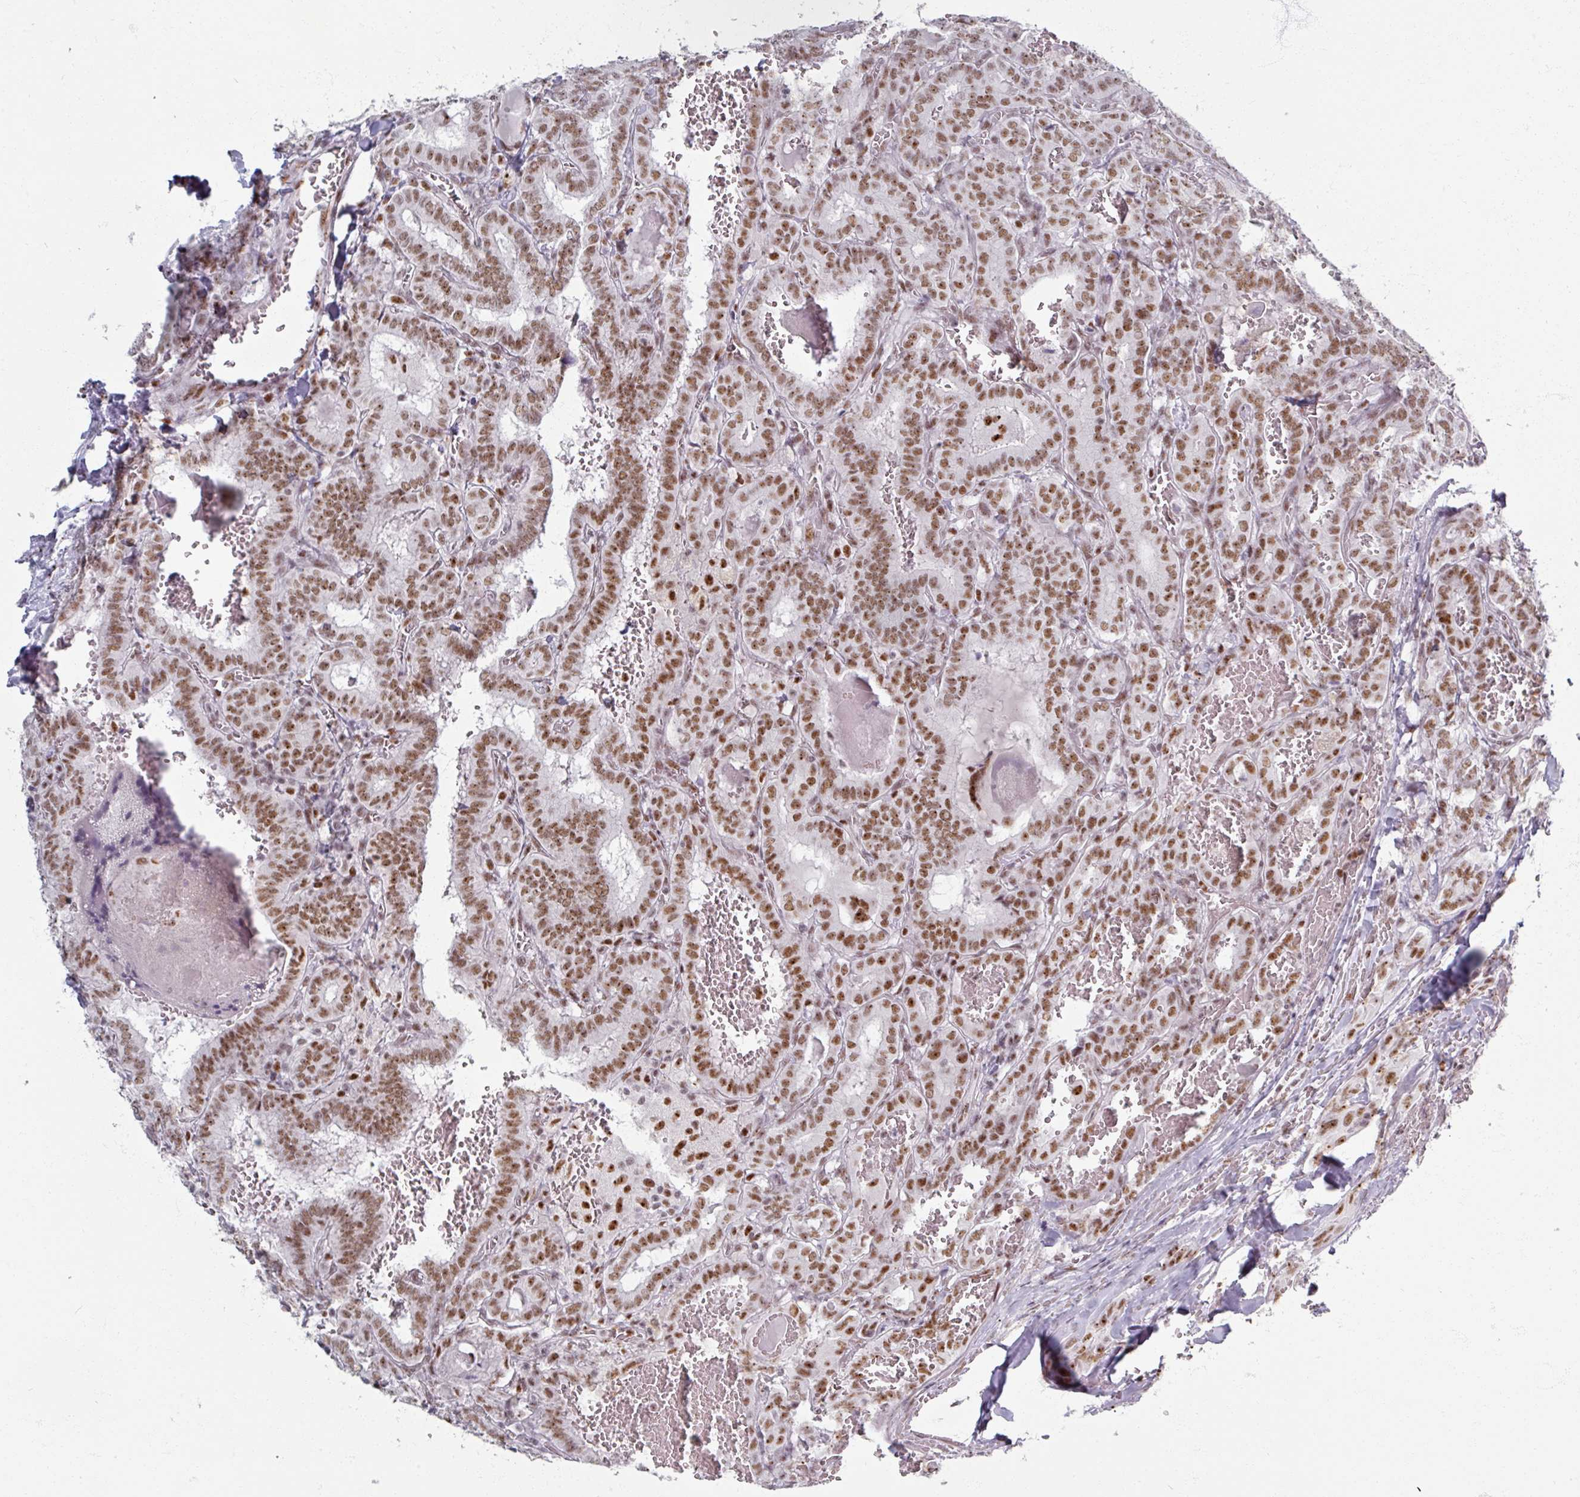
{"staining": {"intensity": "moderate", "quantity": ">75%", "location": "nuclear"}, "tissue": "thyroid cancer", "cell_type": "Tumor cells", "image_type": "cancer", "snomed": [{"axis": "morphology", "description": "Papillary adenocarcinoma, NOS"}, {"axis": "topography", "description": "Thyroid gland"}], "caption": "Papillary adenocarcinoma (thyroid) stained for a protein (brown) exhibits moderate nuclear positive positivity in about >75% of tumor cells.", "gene": "ADAR", "patient": {"sex": "female", "age": 72}}